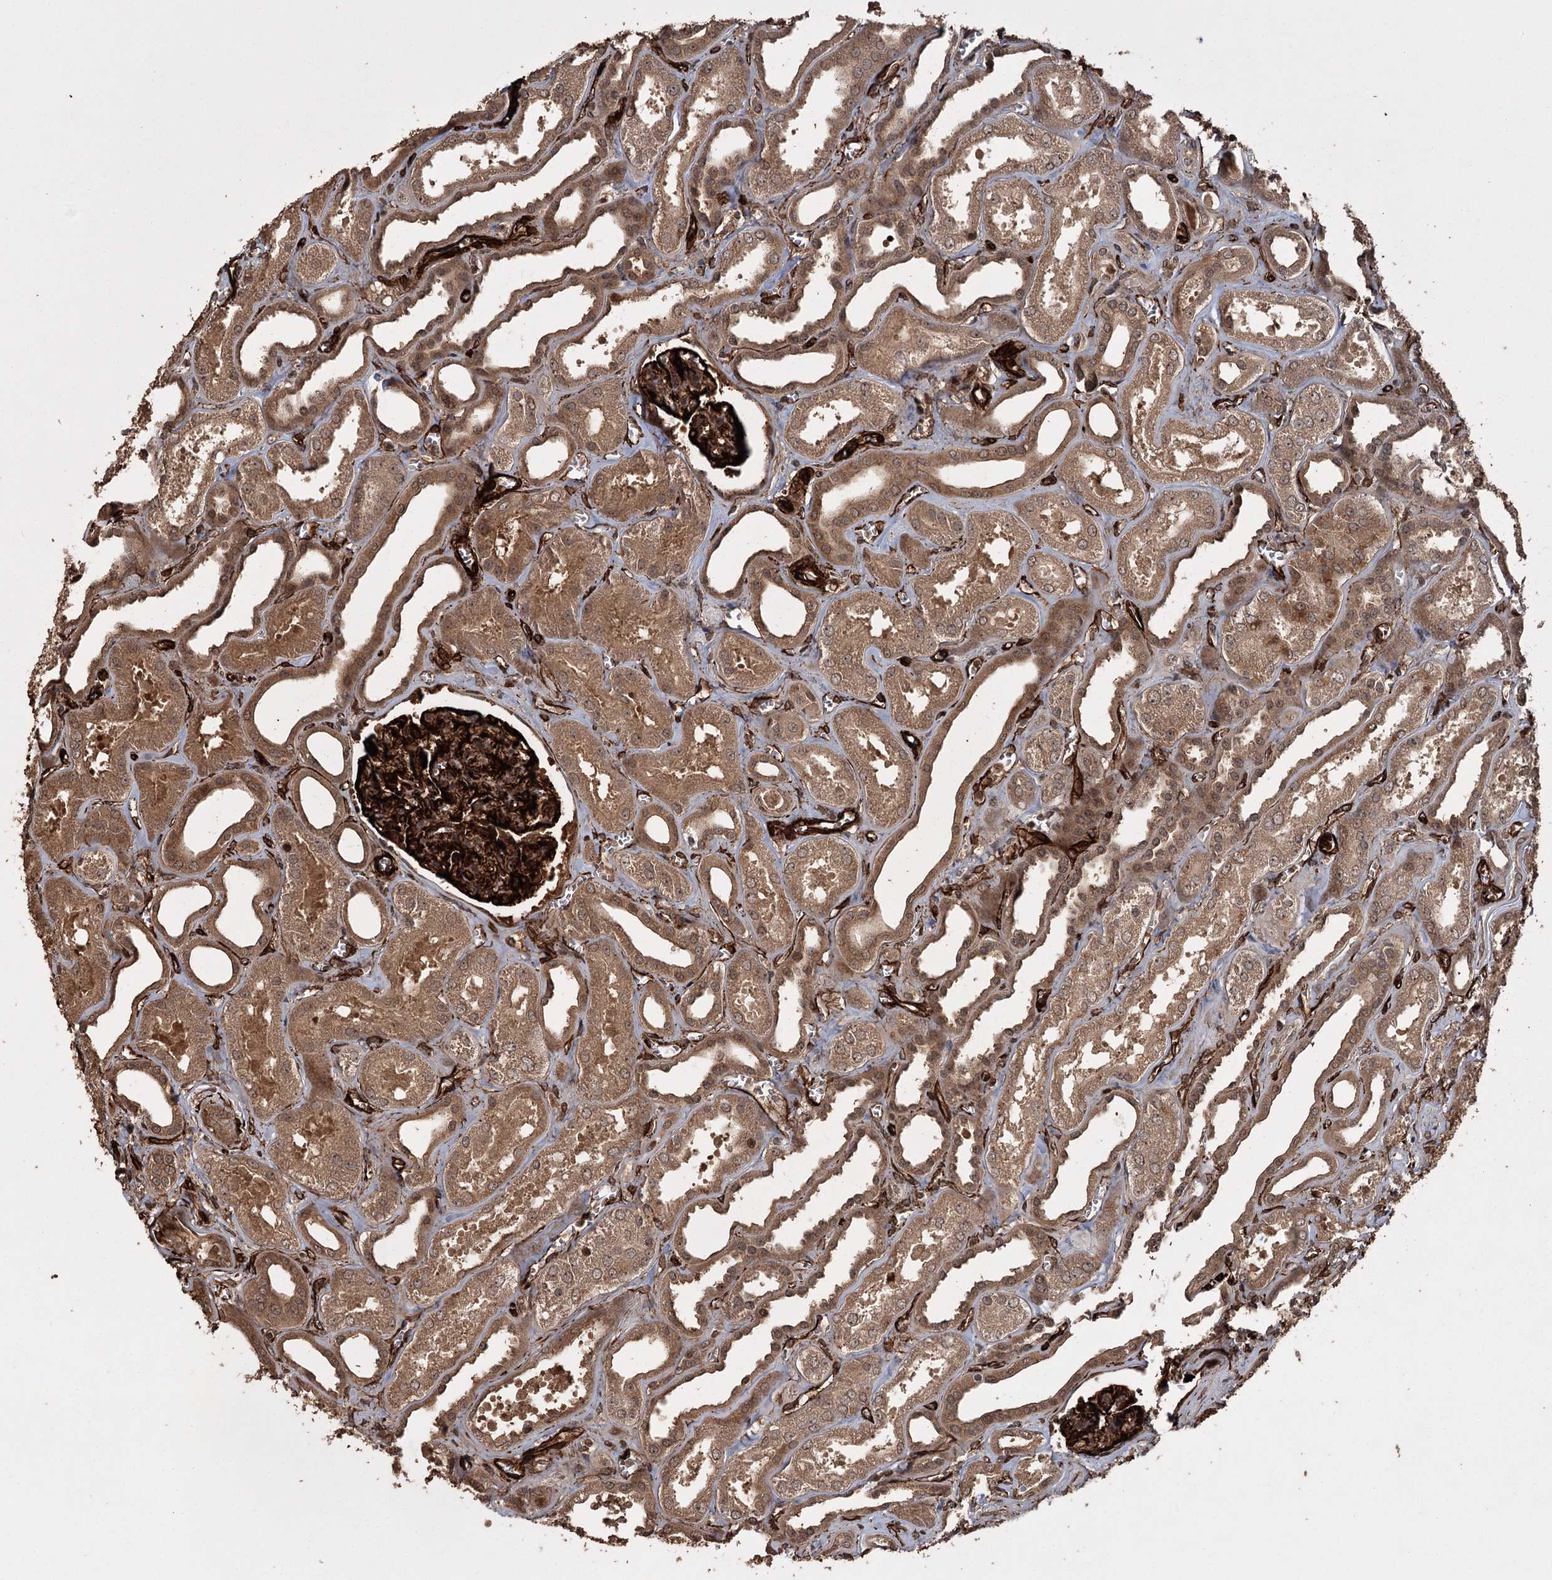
{"staining": {"intensity": "strong", "quantity": ">75%", "location": "cytoplasmic/membranous"}, "tissue": "kidney", "cell_type": "Cells in glomeruli", "image_type": "normal", "snomed": [{"axis": "morphology", "description": "Normal tissue, NOS"}, {"axis": "morphology", "description": "Adenocarcinoma, NOS"}, {"axis": "topography", "description": "Kidney"}], "caption": "Normal kidney was stained to show a protein in brown. There is high levels of strong cytoplasmic/membranous staining in about >75% of cells in glomeruli.", "gene": "RPAP3", "patient": {"sex": "female", "age": 68}}